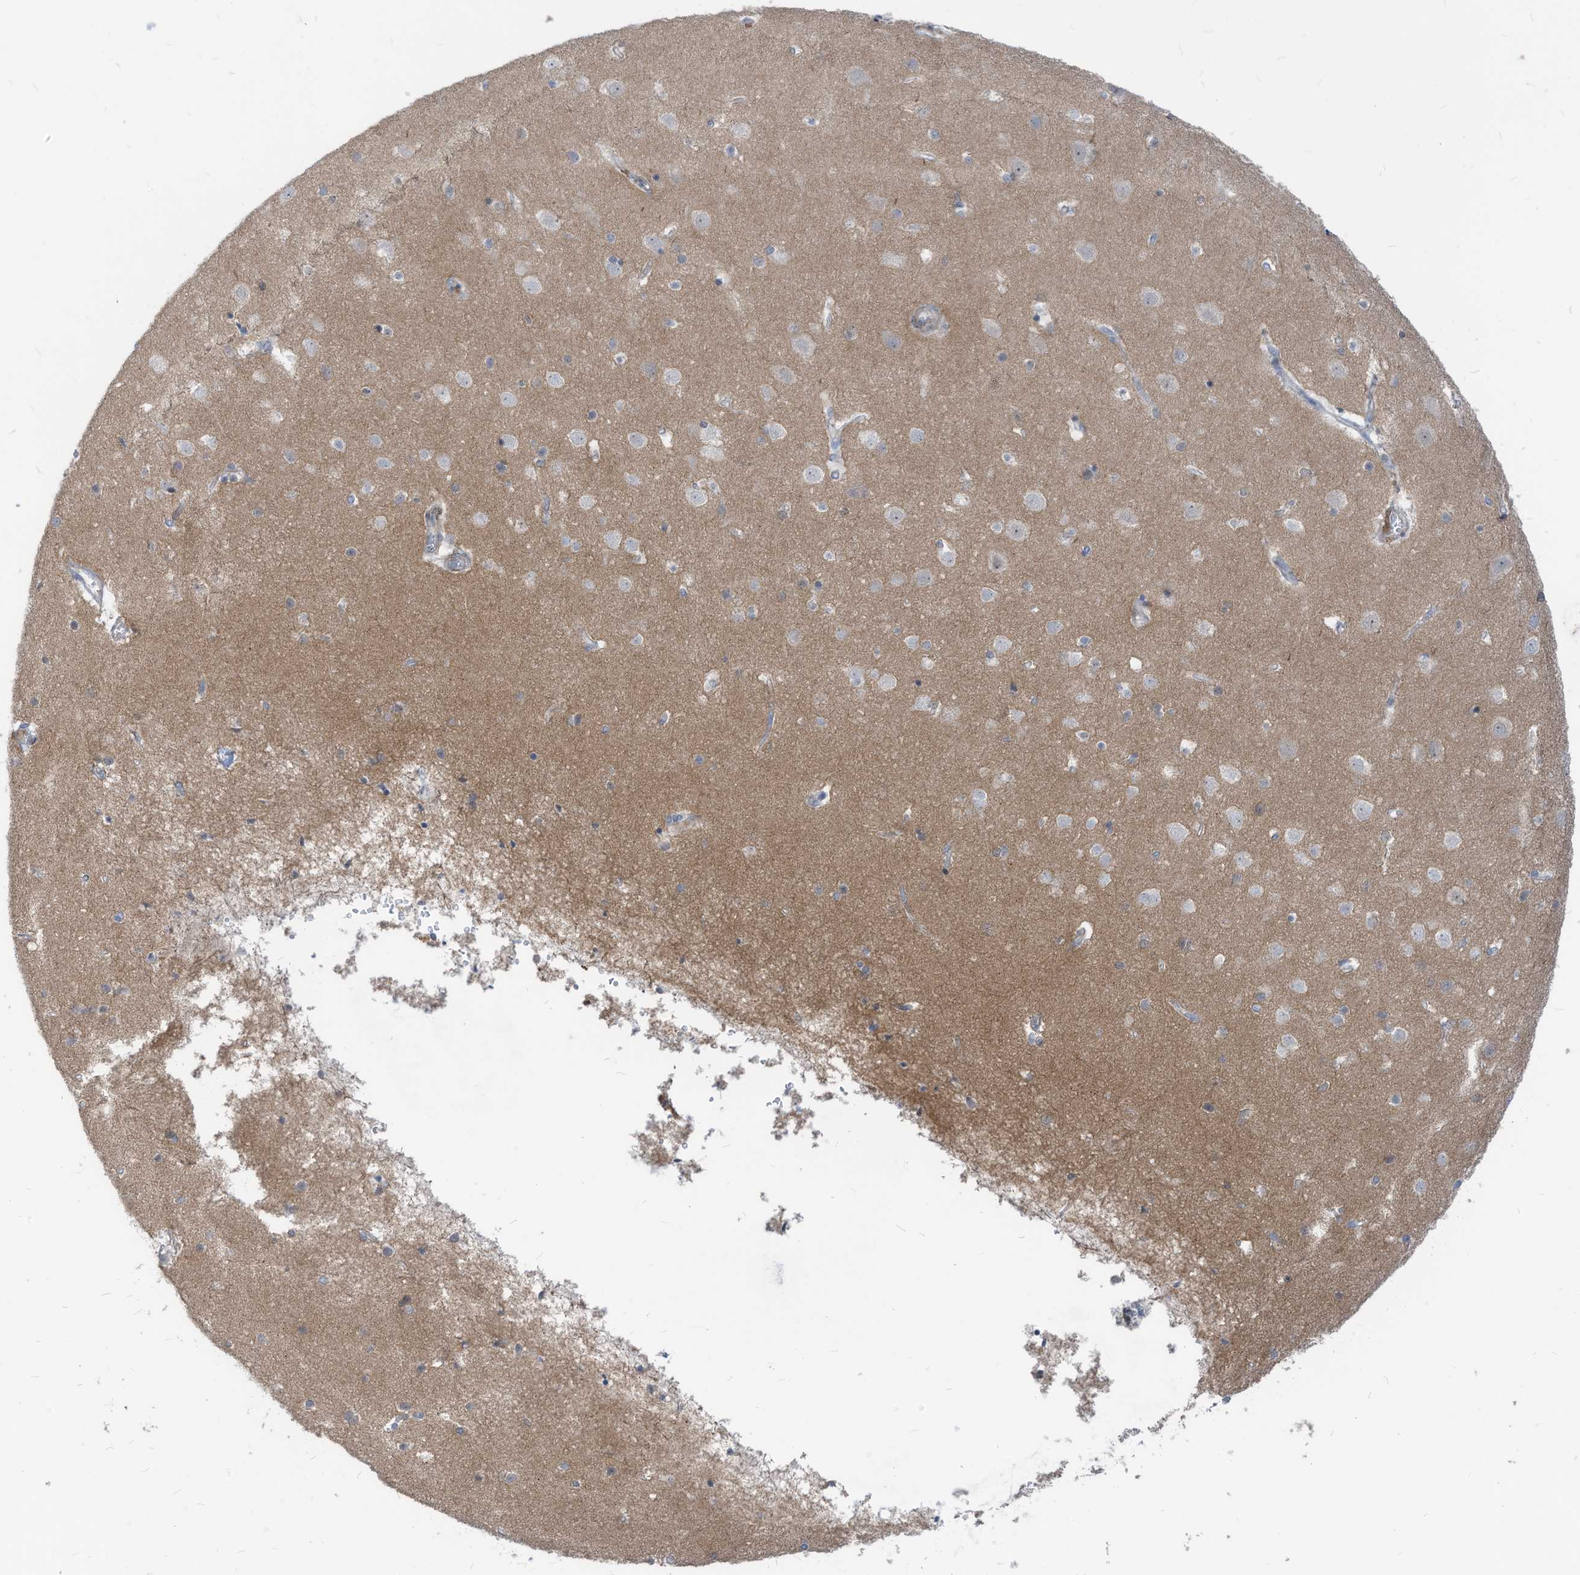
{"staining": {"intensity": "weak", "quantity": "25%-75%", "location": "cytoplasmic/membranous"}, "tissue": "cerebral cortex", "cell_type": "Endothelial cells", "image_type": "normal", "snomed": [{"axis": "morphology", "description": "Normal tissue, NOS"}, {"axis": "topography", "description": "Cerebral cortex"}], "caption": "Immunohistochemical staining of unremarkable cerebral cortex displays low levels of weak cytoplasmic/membranous expression in approximately 25%-75% of endothelial cells.", "gene": "GPATCH3", "patient": {"sex": "male", "age": 54}}